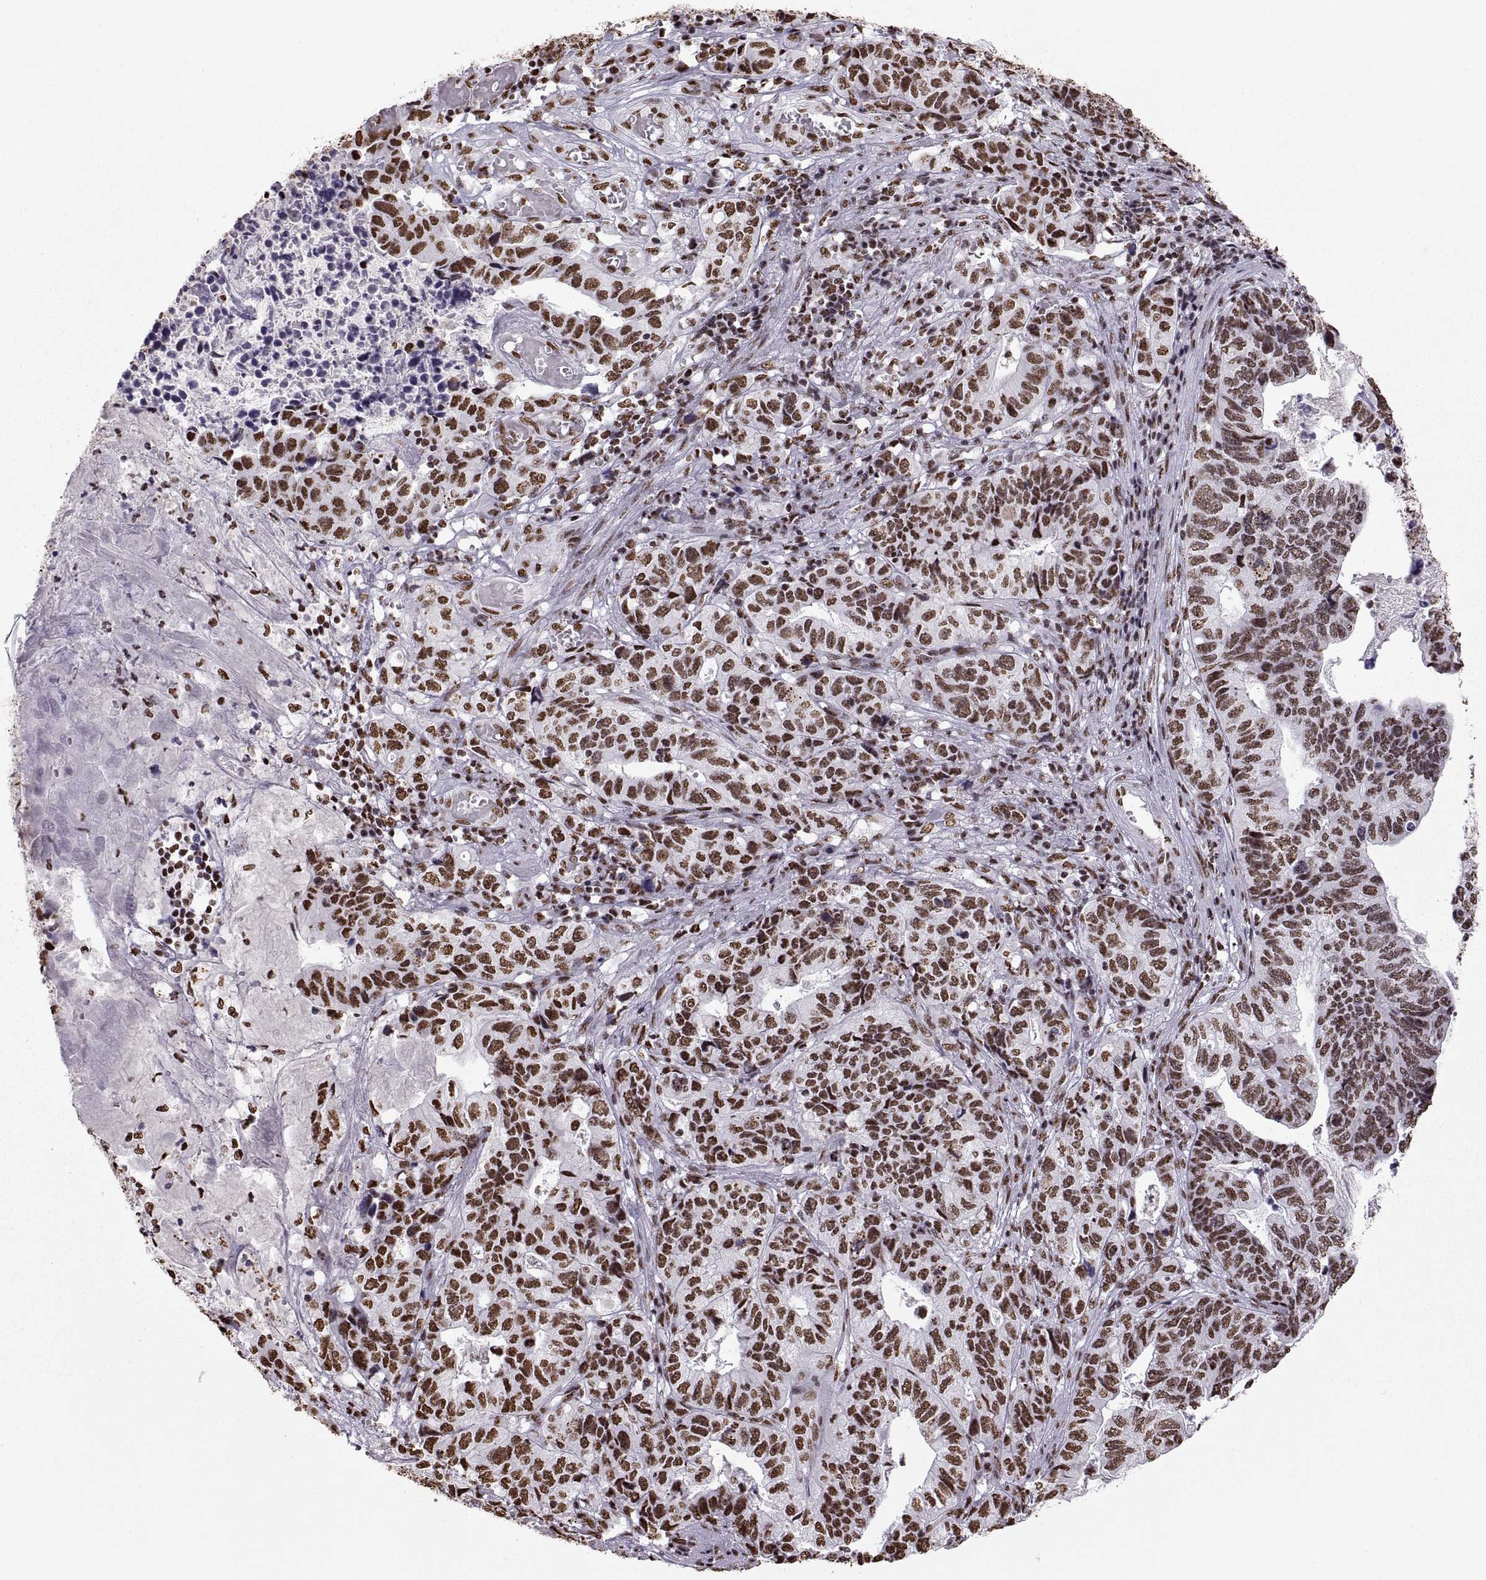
{"staining": {"intensity": "strong", "quantity": "25%-75%", "location": "nuclear"}, "tissue": "stomach cancer", "cell_type": "Tumor cells", "image_type": "cancer", "snomed": [{"axis": "morphology", "description": "Adenocarcinoma, NOS"}, {"axis": "topography", "description": "Stomach, upper"}], "caption": "Protein expression analysis of adenocarcinoma (stomach) exhibits strong nuclear positivity in about 25%-75% of tumor cells.", "gene": "SNAI1", "patient": {"sex": "female", "age": 67}}